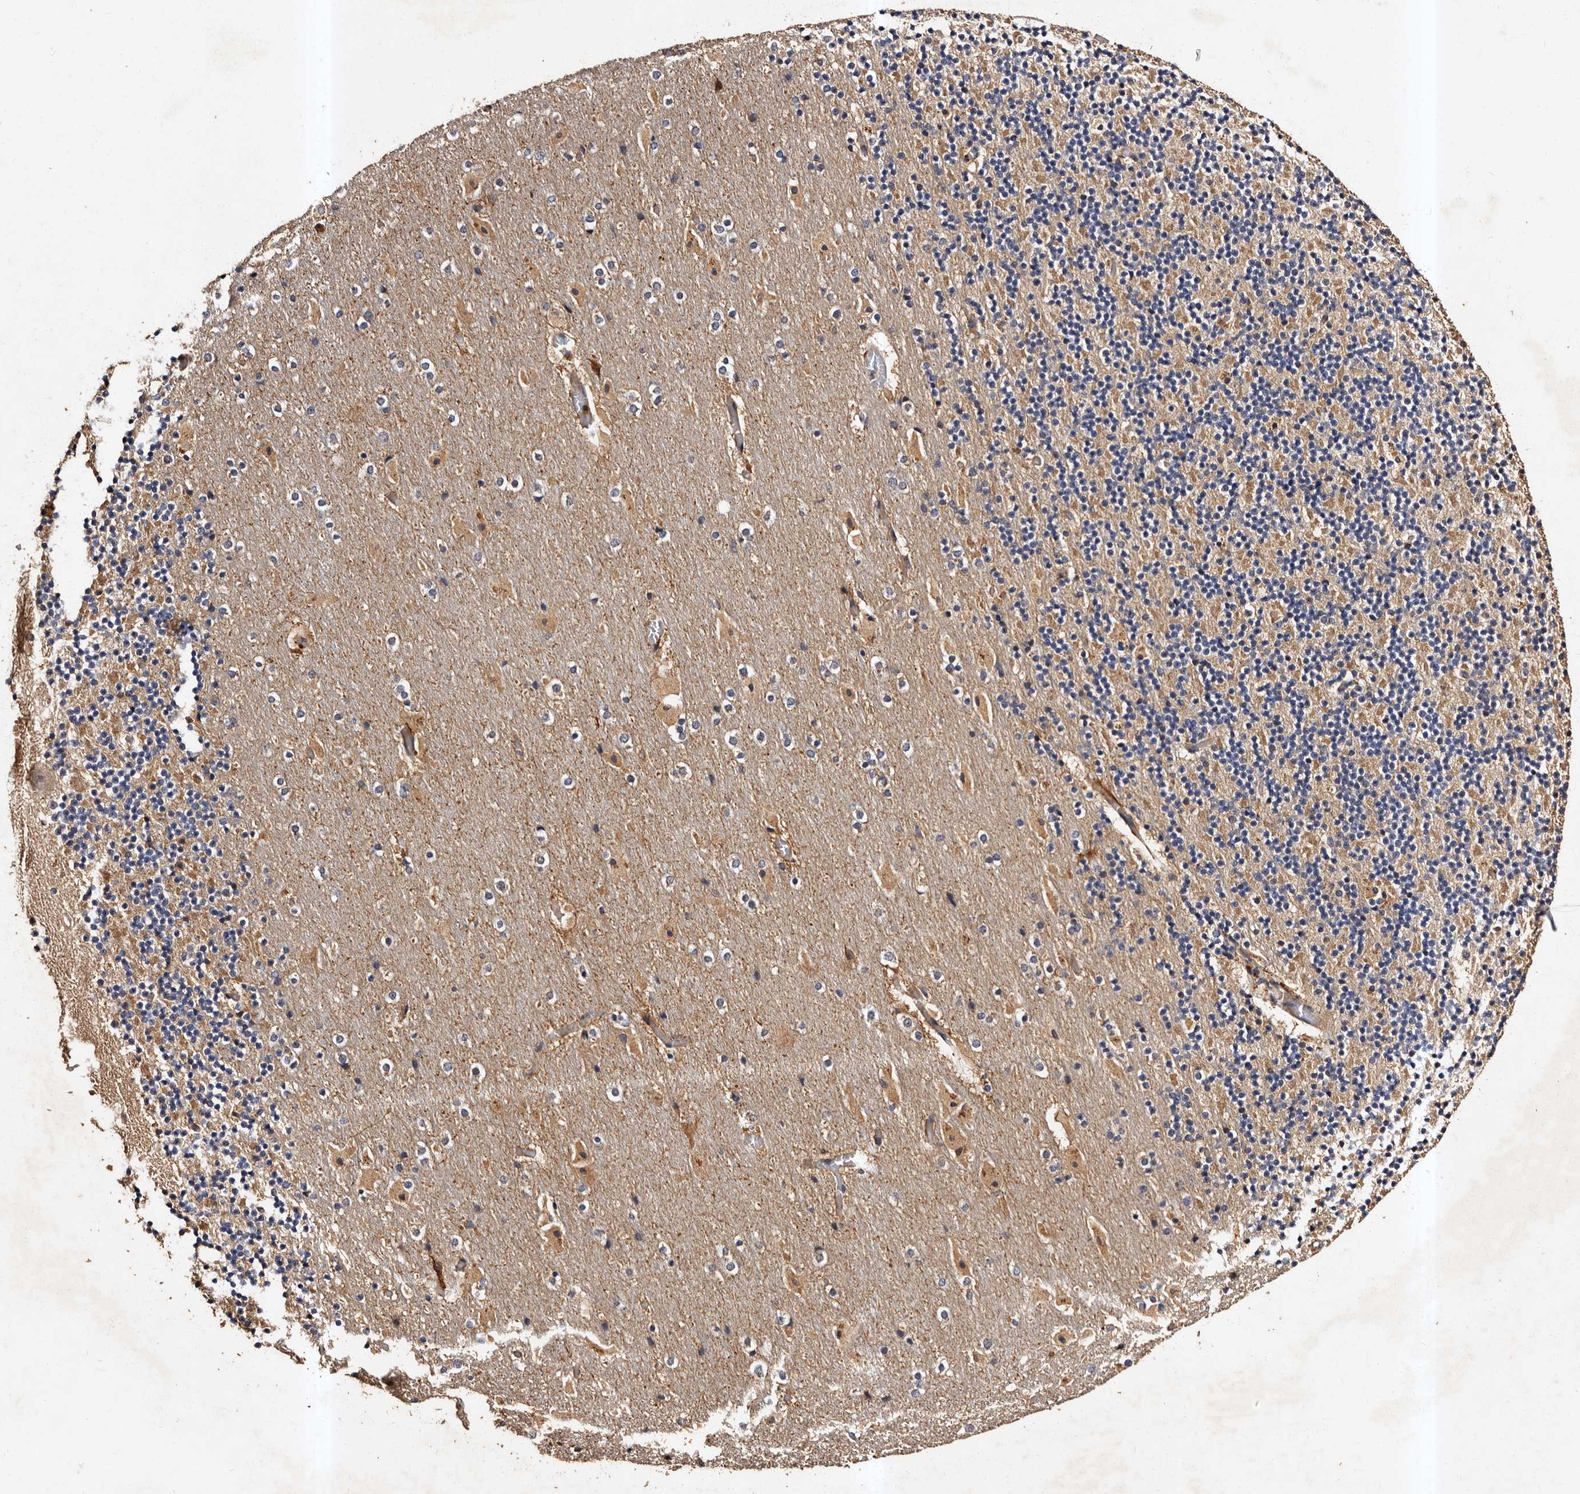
{"staining": {"intensity": "weak", "quantity": "25%-75%", "location": "cytoplasmic/membranous"}, "tissue": "cerebellum", "cell_type": "Cells in granular layer", "image_type": "normal", "snomed": [{"axis": "morphology", "description": "Normal tissue, NOS"}, {"axis": "topography", "description": "Cerebellum"}], "caption": "IHC photomicrograph of benign cerebellum stained for a protein (brown), which demonstrates low levels of weak cytoplasmic/membranous staining in about 25%-75% of cells in granular layer.", "gene": "ADCK5", "patient": {"sex": "male", "age": 57}}